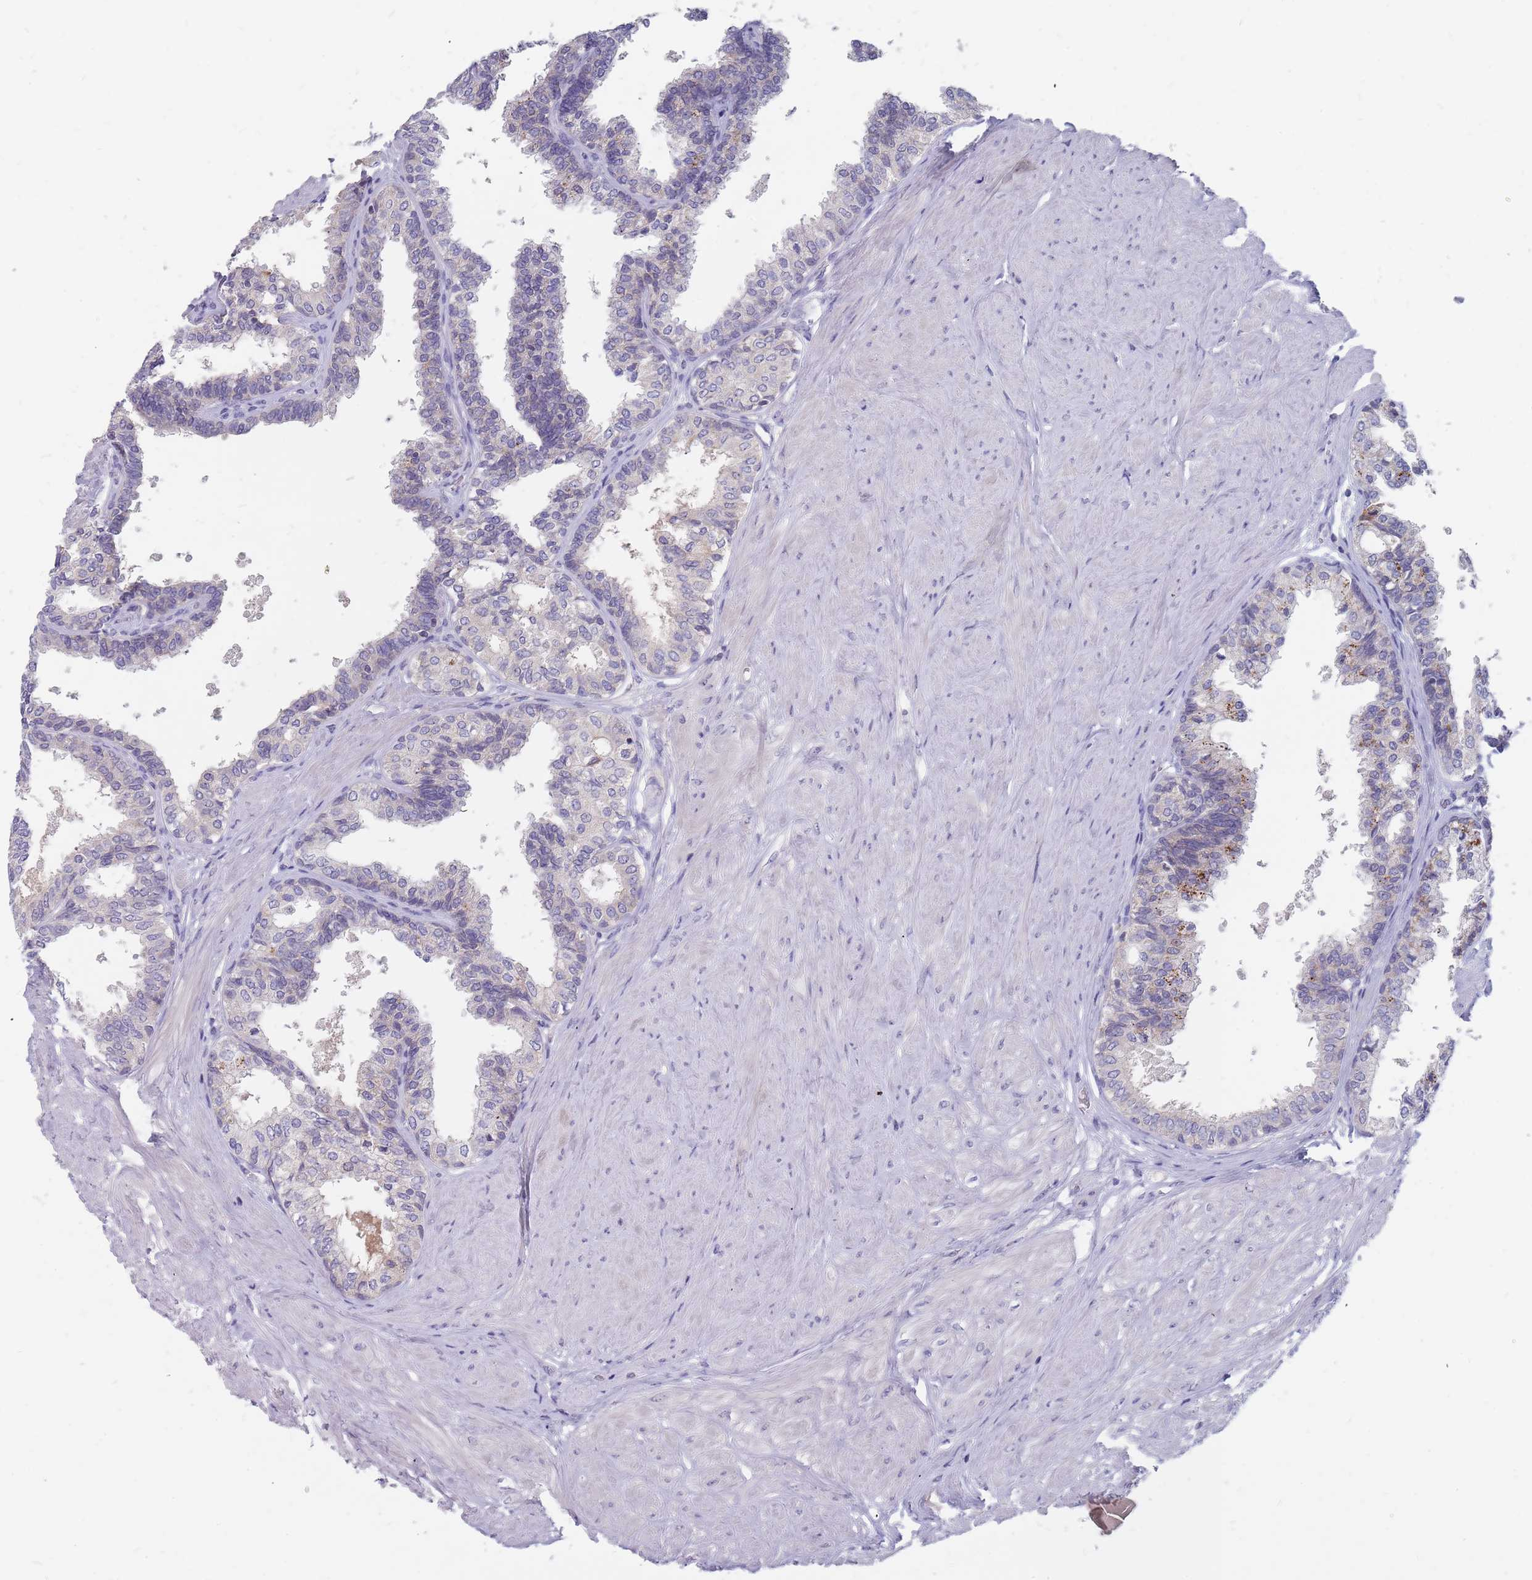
{"staining": {"intensity": "weak", "quantity": "<25%", "location": "cytoplasmic/membranous"}, "tissue": "prostate", "cell_type": "Glandular cells", "image_type": "normal", "snomed": [{"axis": "morphology", "description": "Normal tissue, NOS"}, {"axis": "topography", "description": "Prostate"}], "caption": "An image of human prostate is negative for staining in glandular cells. Nuclei are stained in blue.", "gene": "CMTR2", "patient": {"sex": "male", "age": 48}}